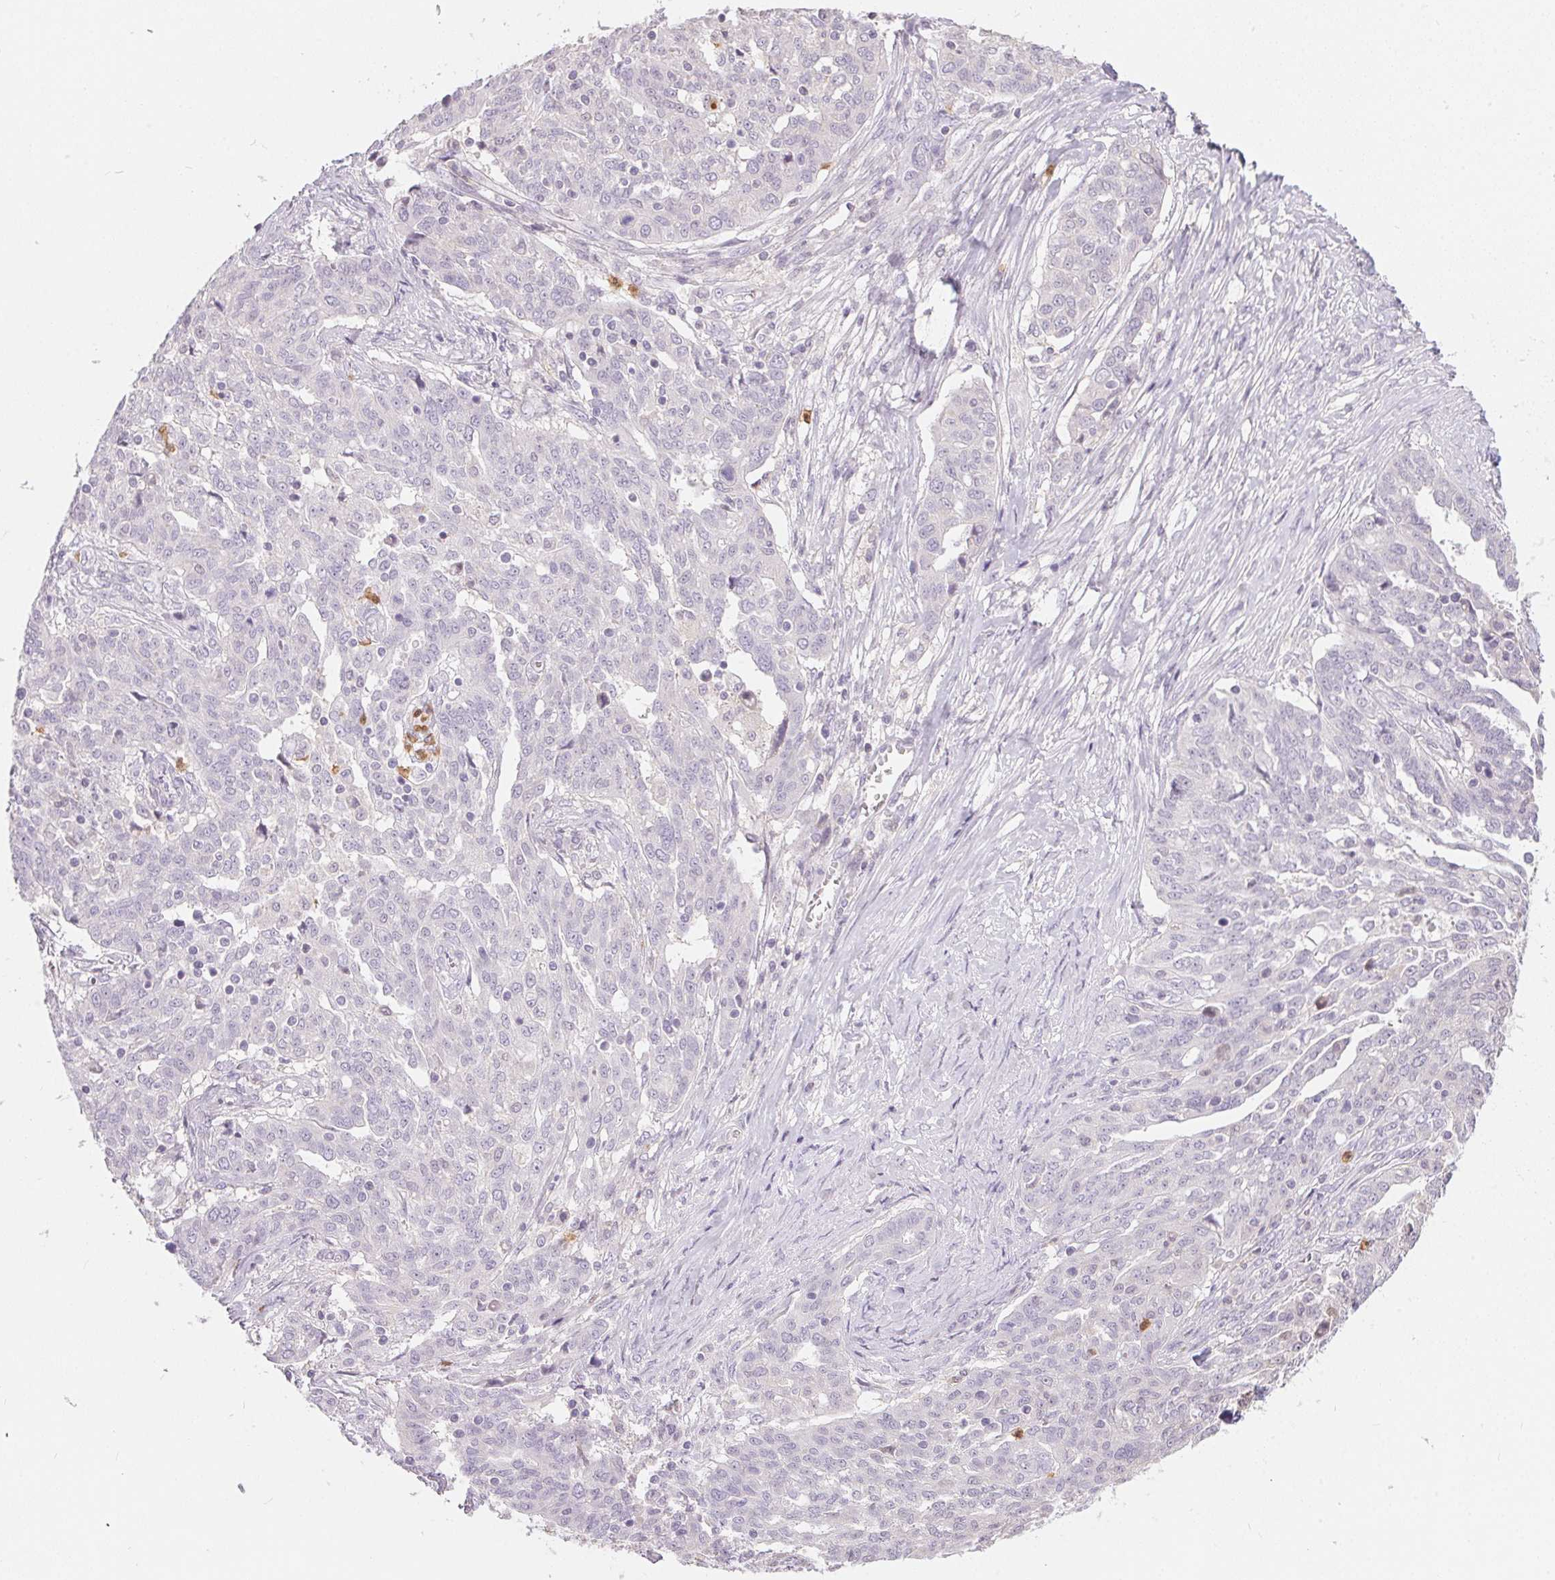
{"staining": {"intensity": "negative", "quantity": "none", "location": "none"}, "tissue": "ovarian cancer", "cell_type": "Tumor cells", "image_type": "cancer", "snomed": [{"axis": "morphology", "description": "Cystadenocarcinoma, serous, NOS"}, {"axis": "topography", "description": "Ovary"}], "caption": "High power microscopy photomicrograph of an immunohistochemistry (IHC) histopathology image of ovarian cancer (serous cystadenocarcinoma), revealing no significant staining in tumor cells.", "gene": "SERPINB1", "patient": {"sex": "female", "age": 67}}